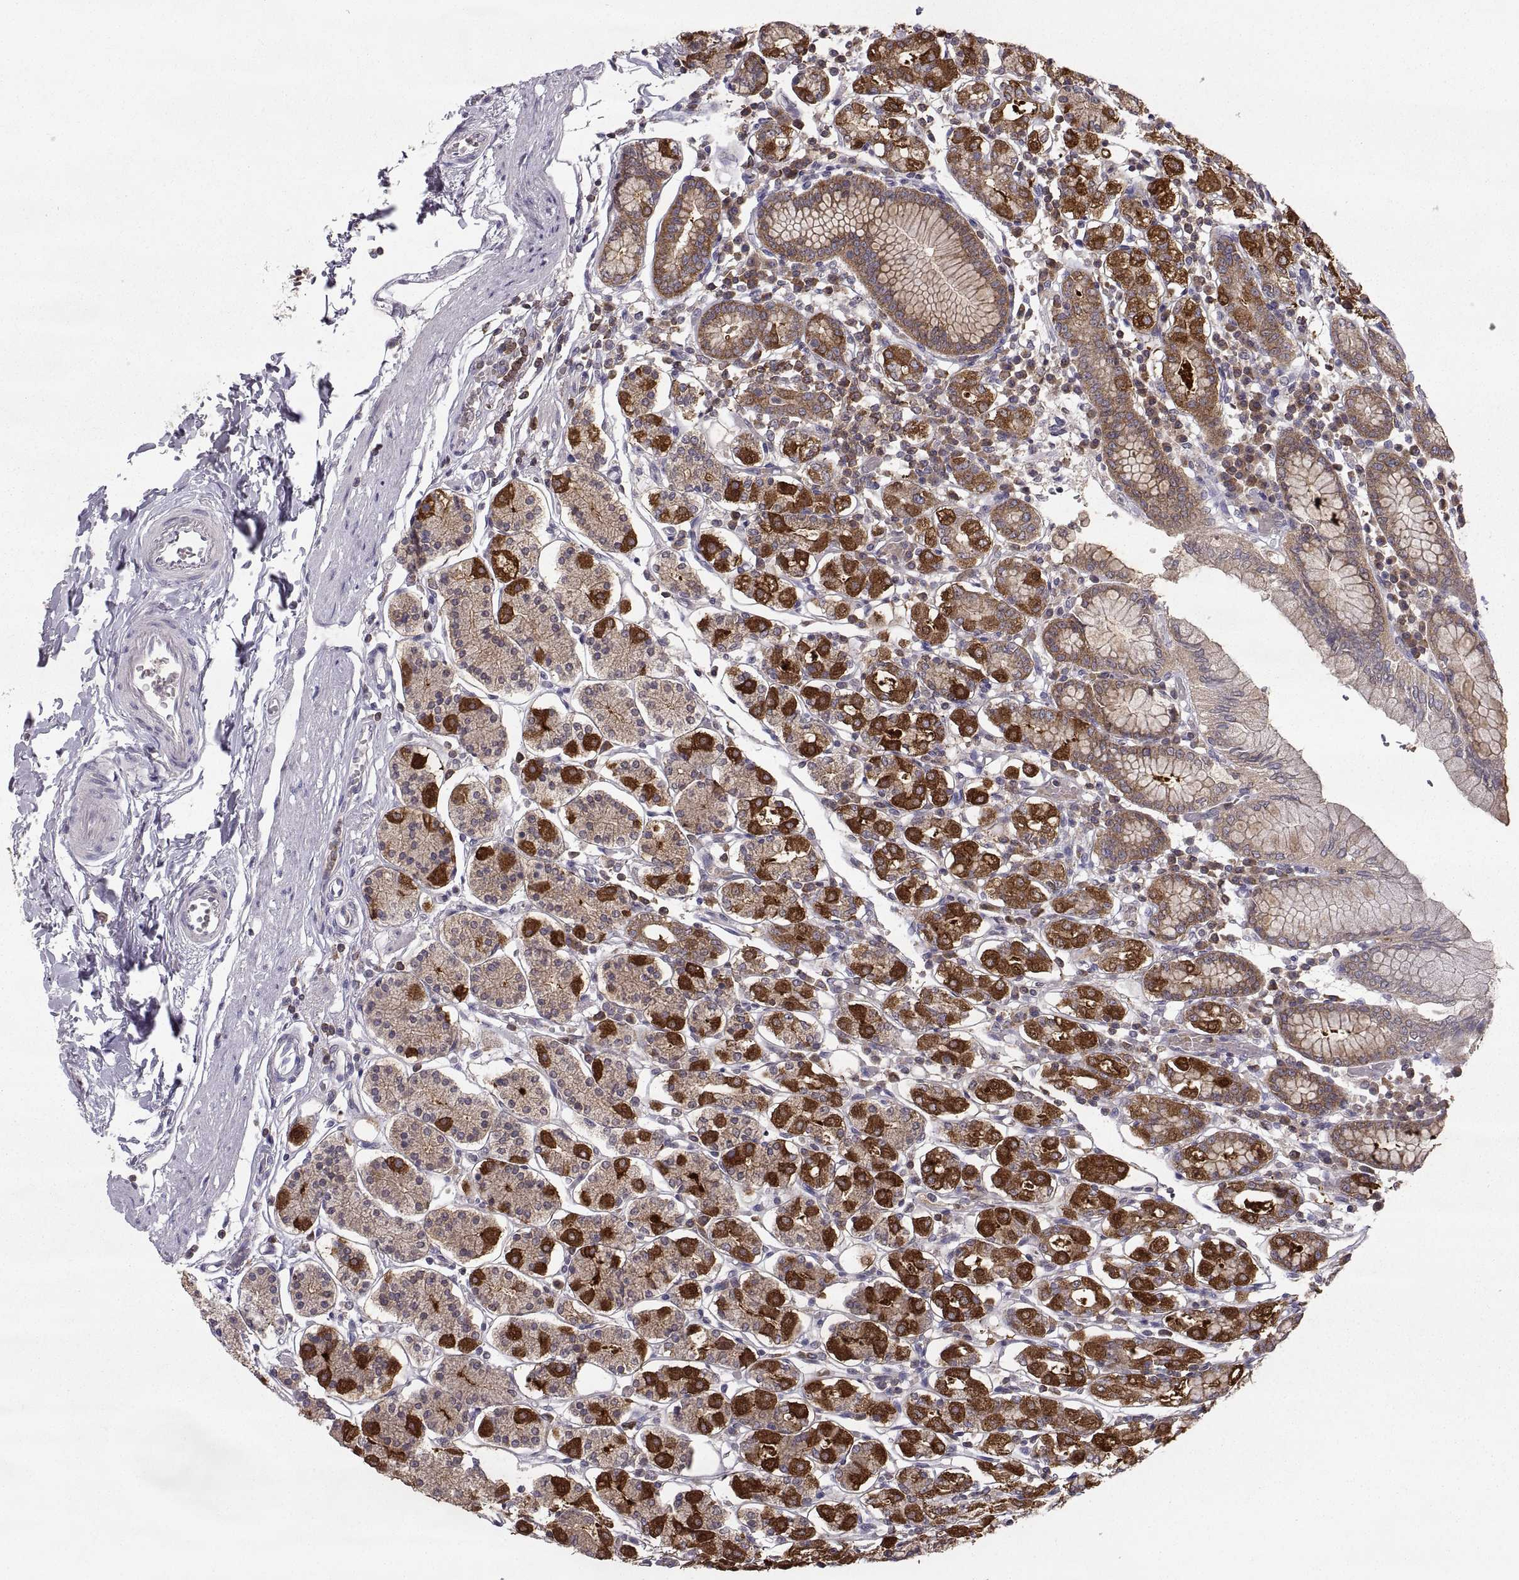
{"staining": {"intensity": "strong", "quantity": "25%-75%", "location": "cytoplasmic/membranous"}, "tissue": "stomach", "cell_type": "Glandular cells", "image_type": "normal", "snomed": [{"axis": "morphology", "description": "Normal tissue, NOS"}, {"axis": "topography", "description": "Stomach, upper"}, {"axis": "topography", "description": "Stomach"}], "caption": "Immunohistochemical staining of unremarkable stomach demonstrates strong cytoplasmic/membranous protein staining in approximately 25%-75% of glandular cells.", "gene": "EZR", "patient": {"sex": "male", "age": 62}}